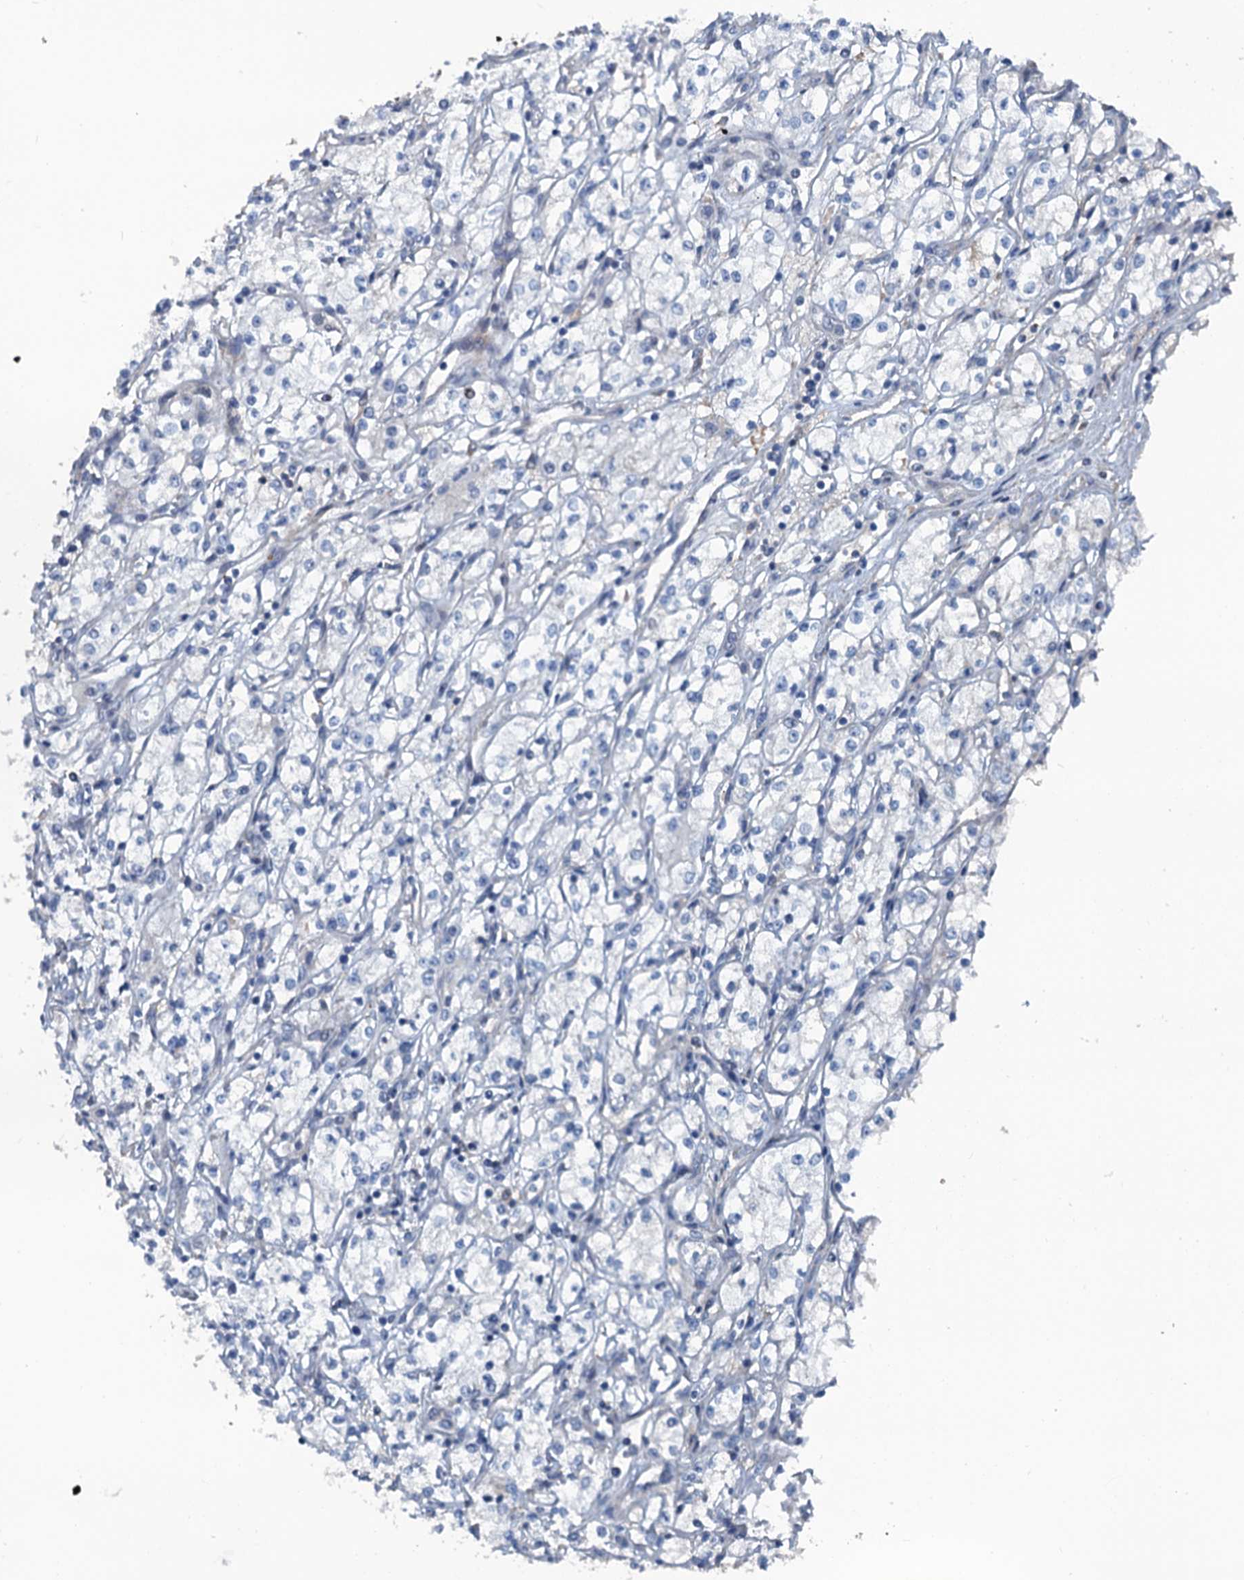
{"staining": {"intensity": "negative", "quantity": "none", "location": "none"}, "tissue": "renal cancer", "cell_type": "Tumor cells", "image_type": "cancer", "snomed": [{"axis": "morphology", "description": "Adenocarcinoma, NOS"}, {"axis": "topography", "description": "Kidney"}], "caption": "This micrograph is of renal cancer (adenocarcinoma) stained with IHC to label a protein in brown with the nuclei are counter-stained blue. There is no expression in tumor cells.", "gene": "TEDC1", "patient": {"sex": "male", "age": 59}}